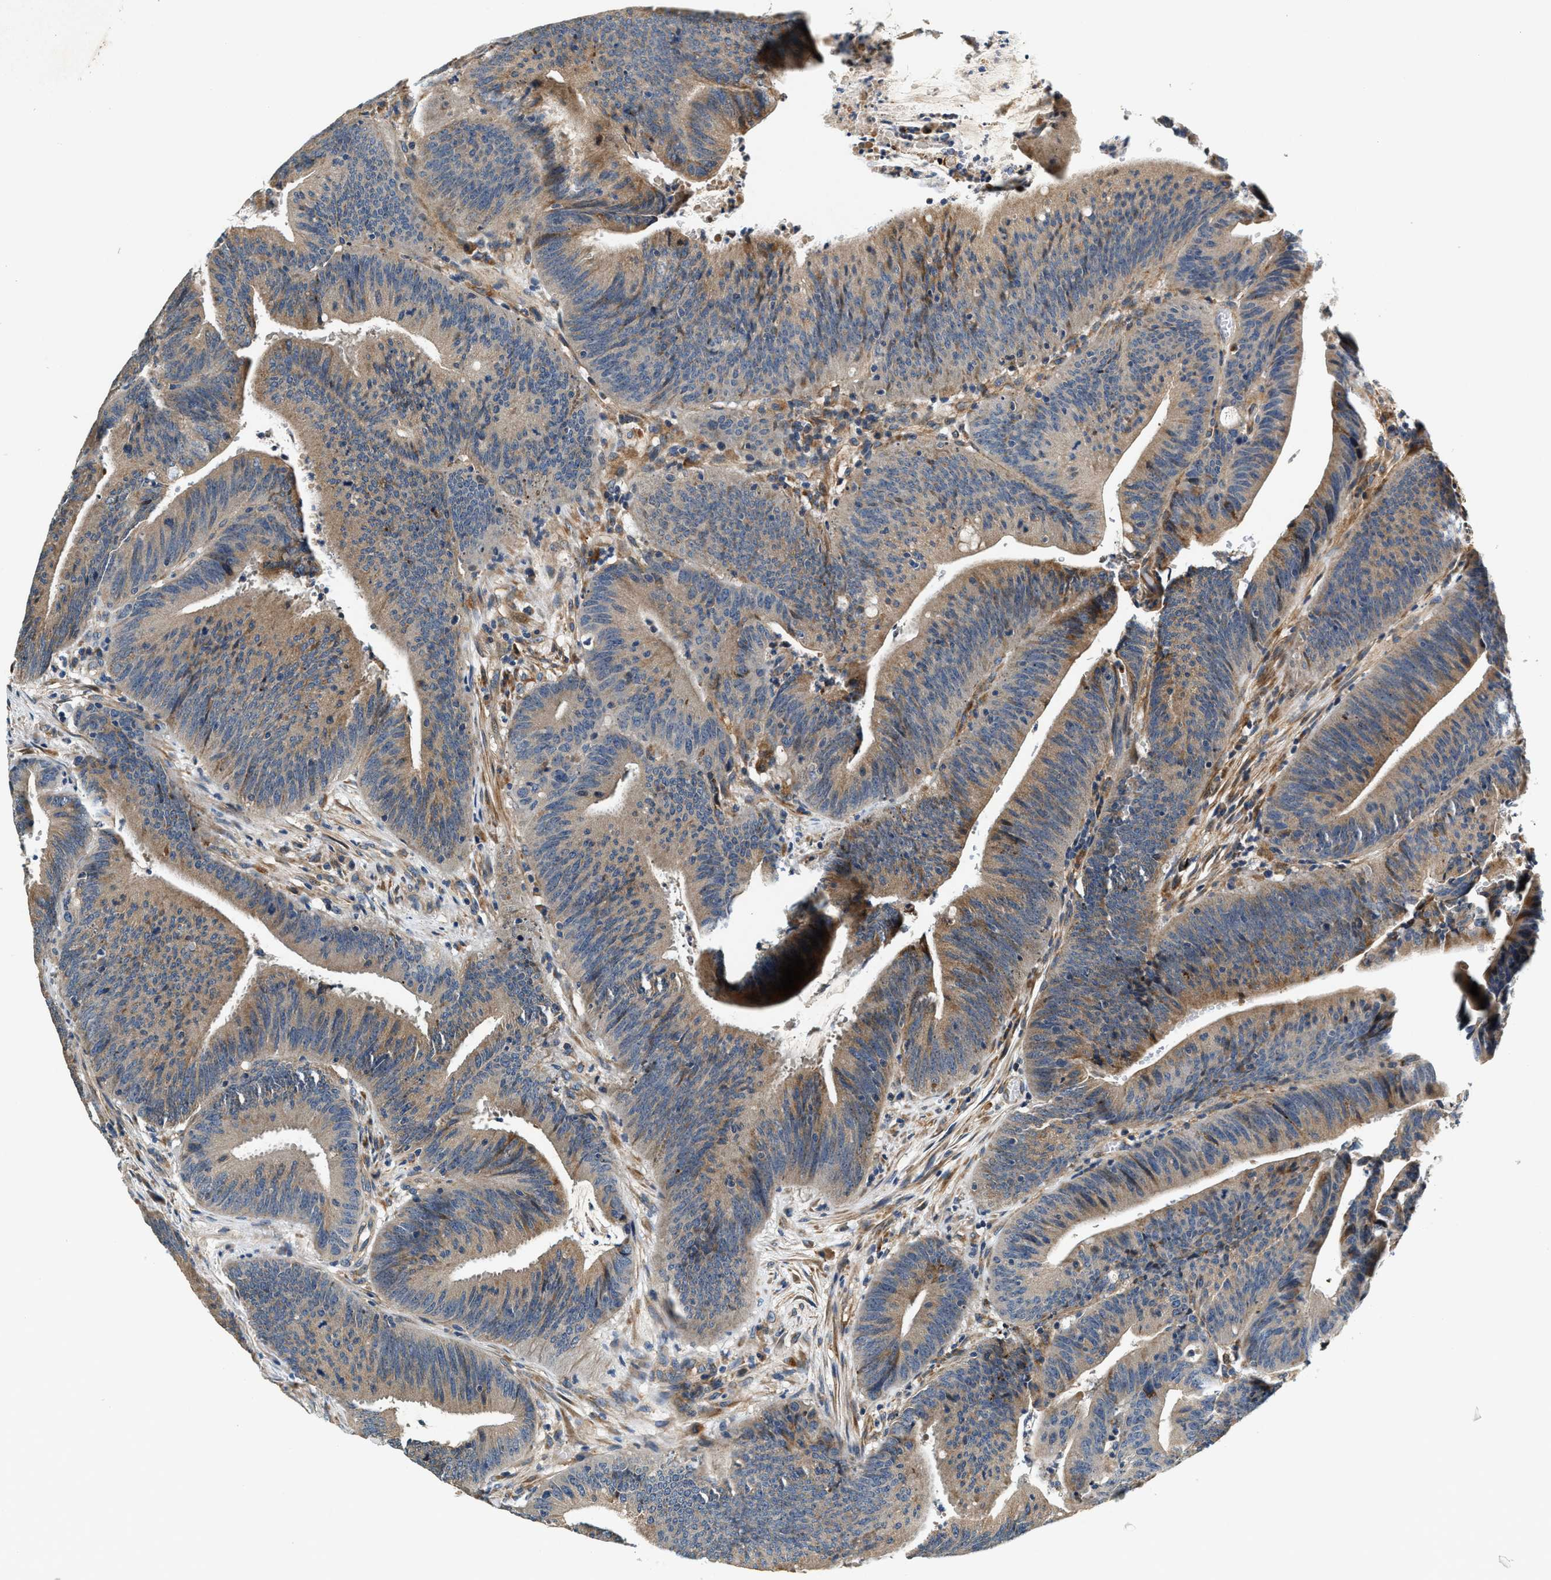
{"staining": {"intensity": "moderate", "quantity": ">75%", "location": "cytoplasmic/membranous"}, "tissue": "colorectal cancer", "cell_type": "Tumor cells", "image_type": "cancer", "snomed": [{"axis": "morphology", "description": "Normal tissue, NOS"}, {"axis": "morphology", "description": "Adenocarcinoma, NOS"}, {"axis": "topography", "description": "Rectum"}], "caption": "This is a photomicrograph of immunohistochemistry (IHC) staining of colorectal cancer, which shows moderate expression in the cytoplasmic/membranous of tumor cells.", "gene": "DUSP10", "patient": {"sex": "female", "age": 66}}